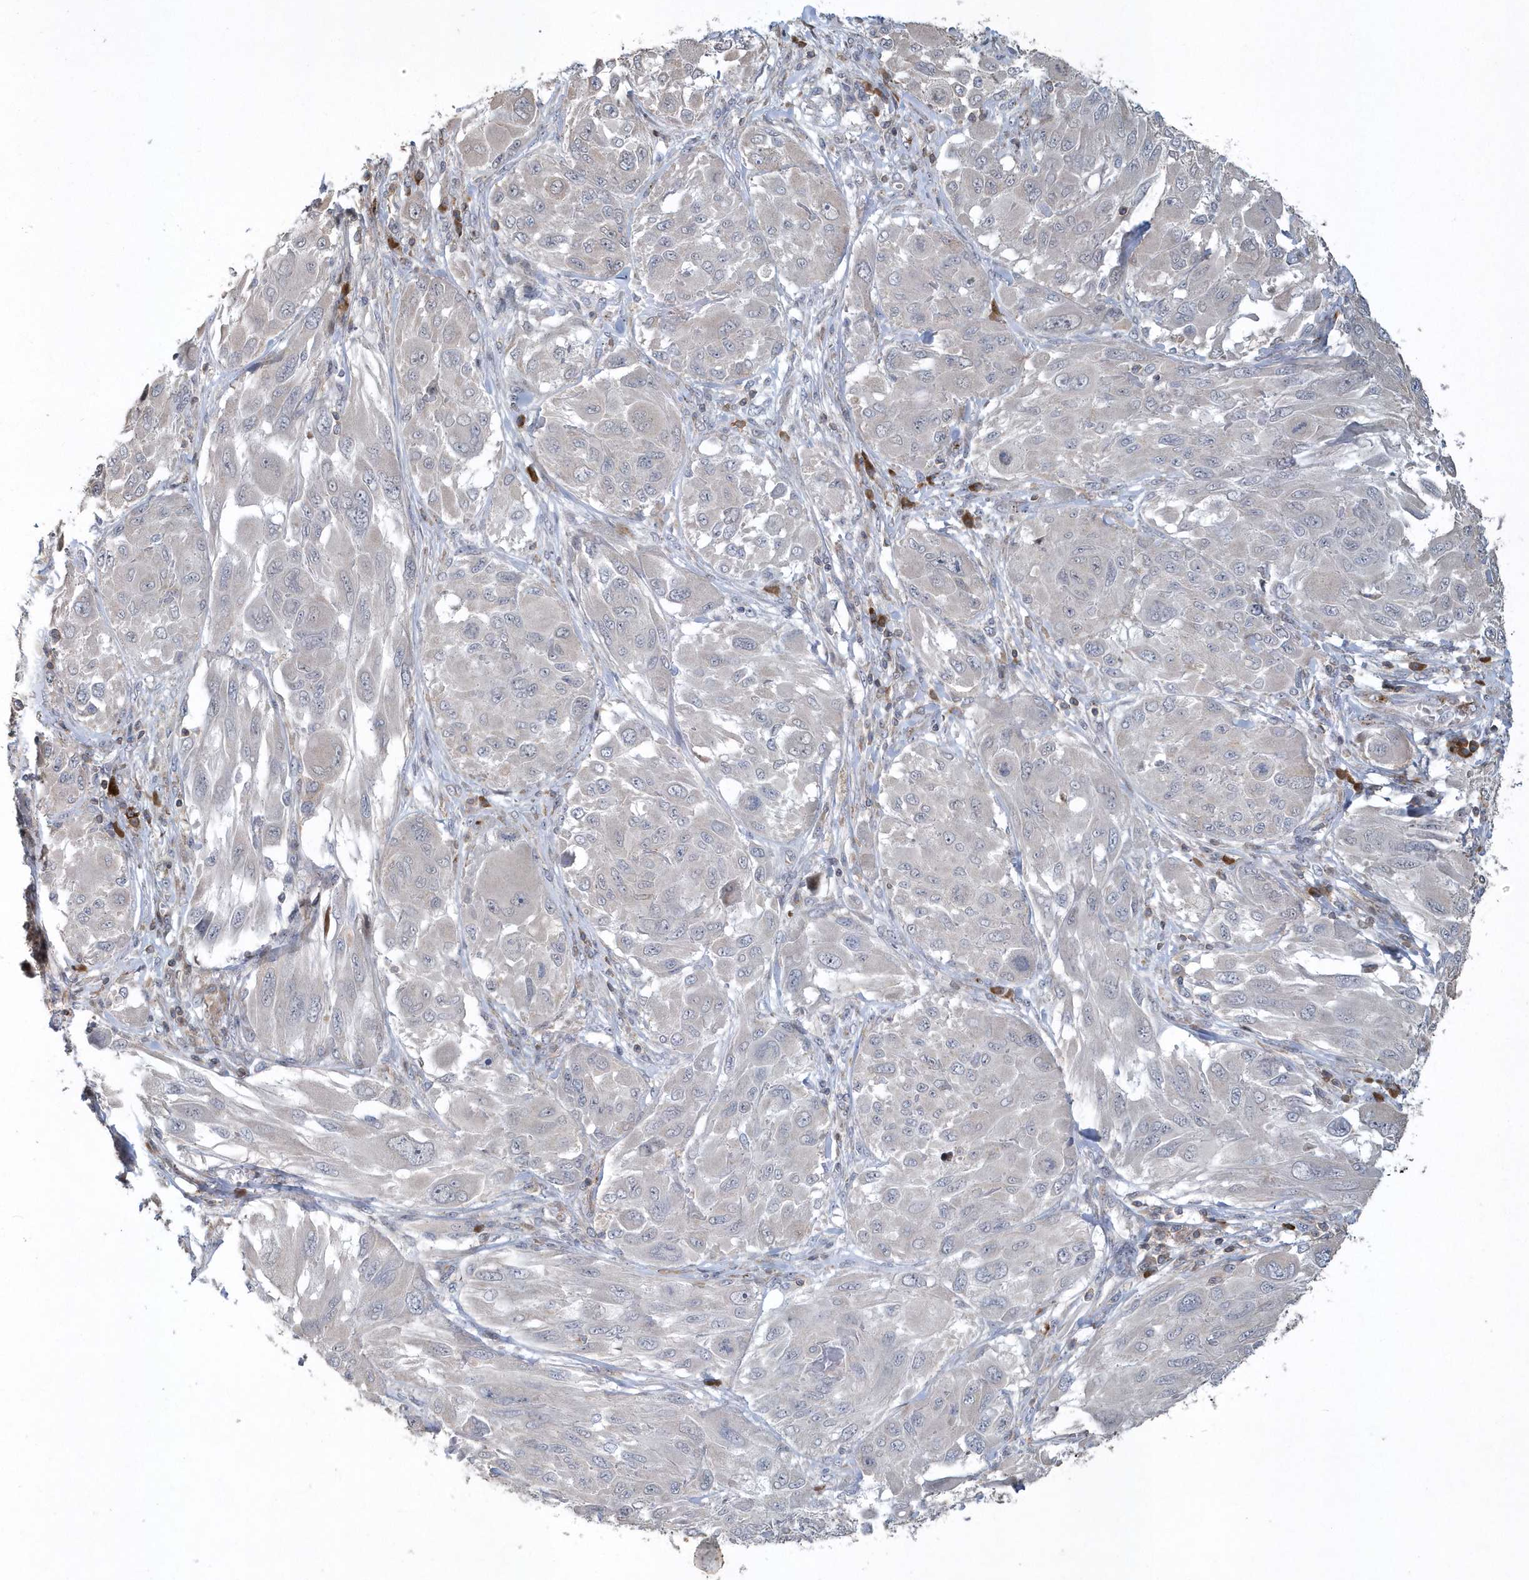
{"staining": {"intensity": "negative", "quantity": "none", "location": "none"}, "tissue": "melanoma", "cell_type": "Tumor cells", "image_type": "cancer", "snomed": [{"axis": "morphology", "description": "Malignant melanoma, NOS"}, {"axis": "topography", "description": "Skin"}], "caption": "Human melanoma stained for a protein using immunohistochemistry reveals no expression in tumor cells.", "gene": "N4BP2", "patient": {"sex": "female", "age": 91}}